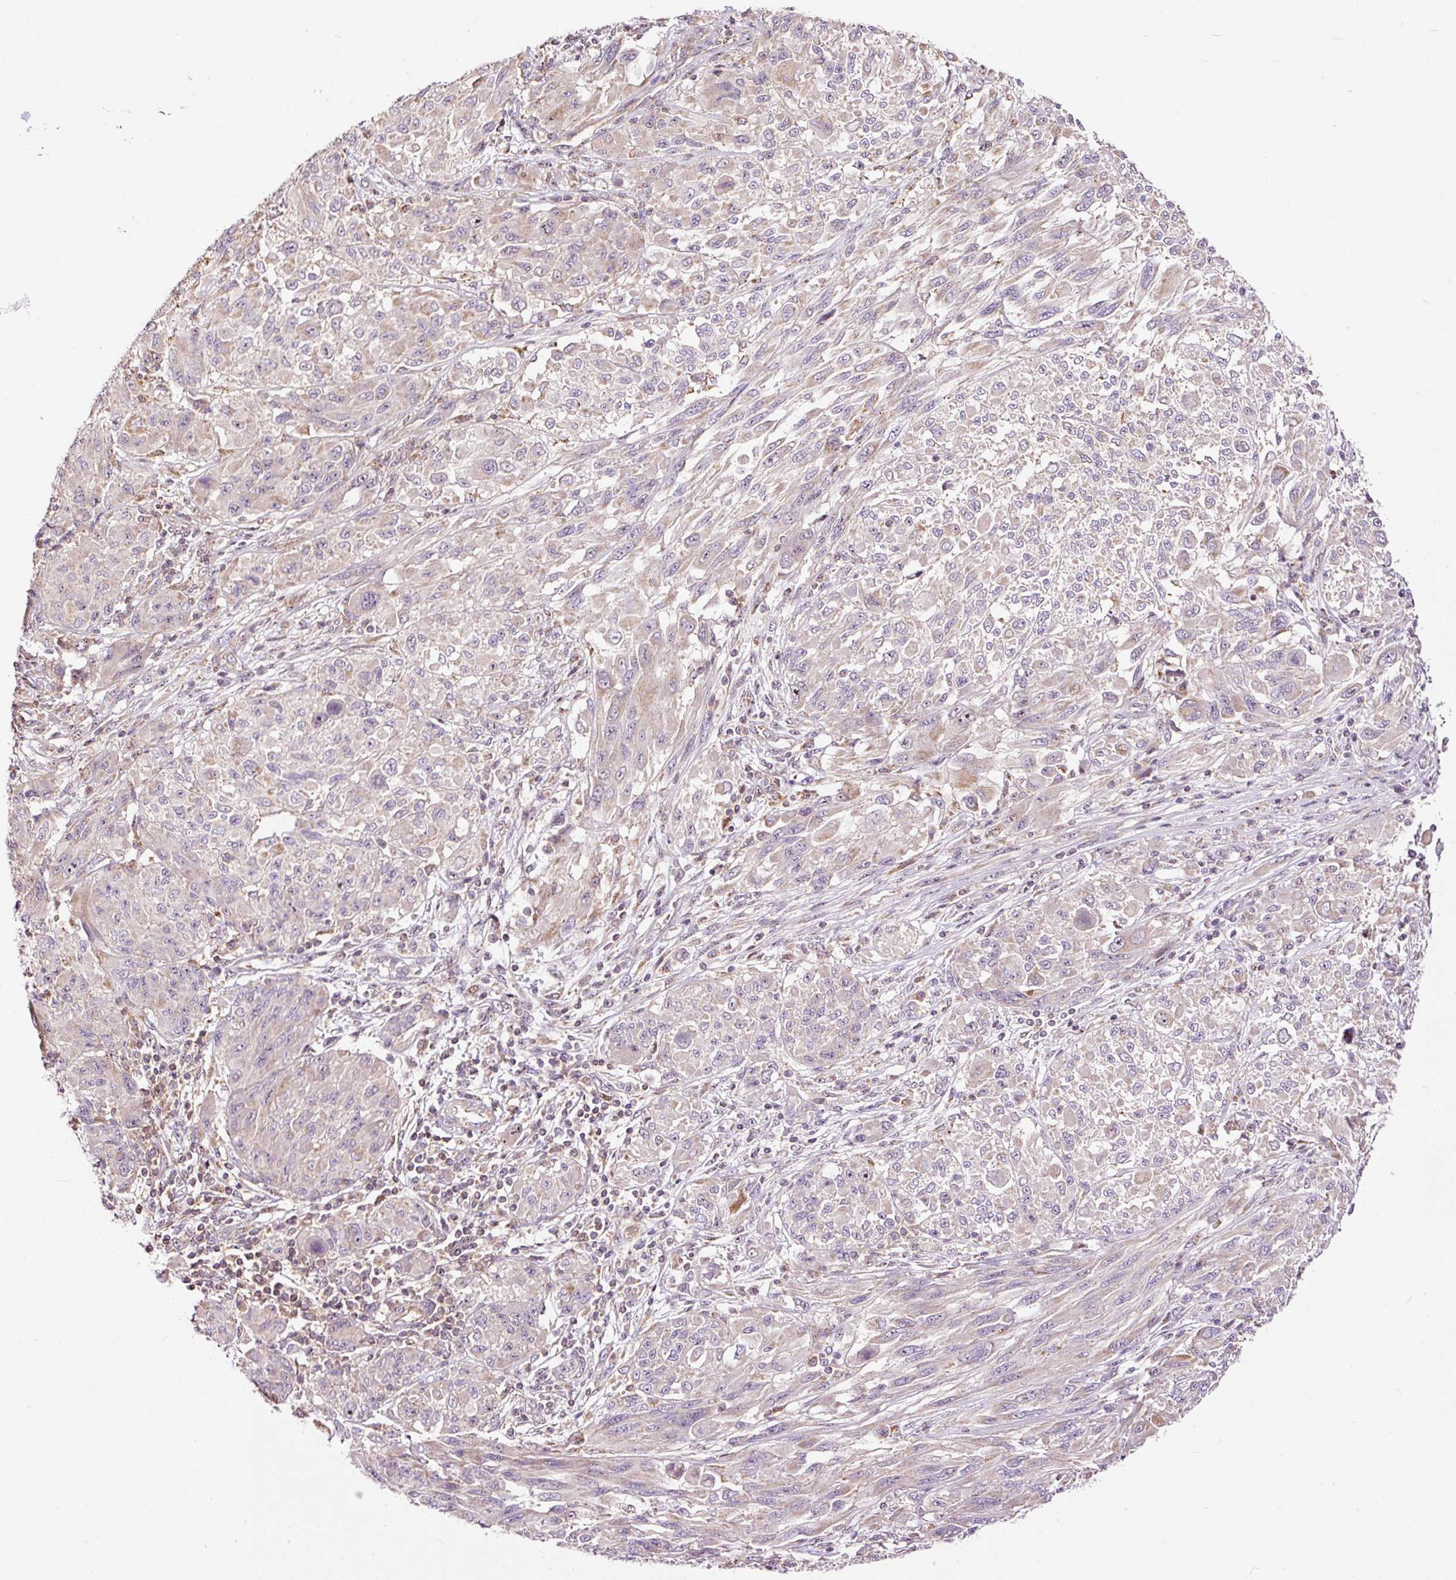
{"staining": {"intensity": "weak", "quantity": "<25%", "location": "cytoplasmic/membranous"}, "tissue": "melanoma", "cell_type": "Tumor cells", "image_type": "cancer", "snomed": [{"axis": "morphology", "description": "Malignant melanoma, NOS"}, {"axis": "topography", "description": "Skin"}], "caption": "Tumor cells are negative for brown protein staining in malignant melanoma. (DAB immunohistochemistry (IHC), high magnification).", "gene": "BOLA3", "patient": {"sex": "female", "age": 91}}